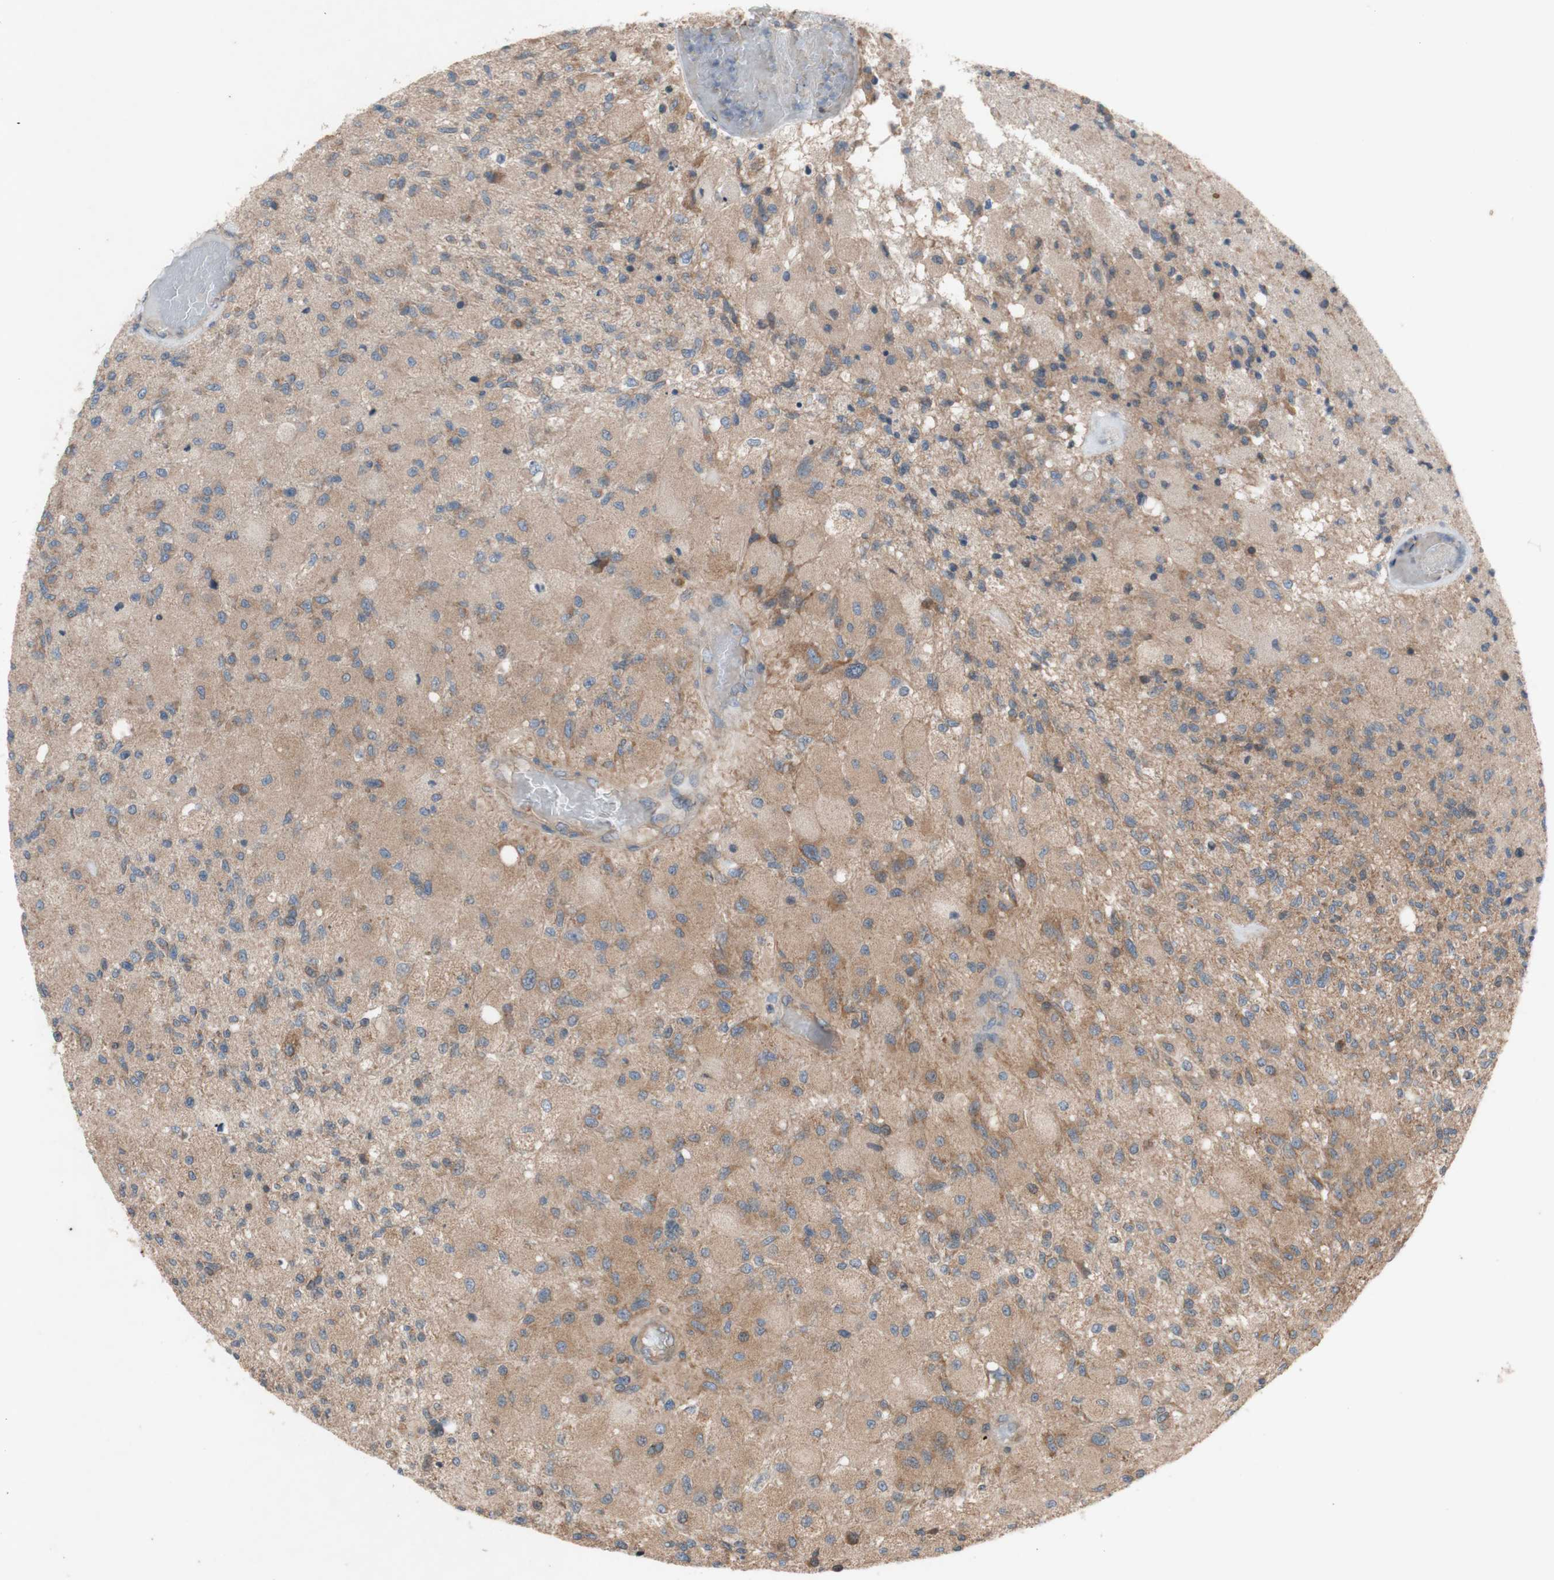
{"staining": {"intensity": "moderate", "quantity": ">75%", "location": "cytoplasmic/membranous"}, "tissue": "glioma", "cell_type": "Tumor cells", "image_type": "cancer", "snomed": [{"axis": "morphology", "description": "Normal tissue, NOS"}, {"axis": "morphology", "description": "Glioma, malignant, High grade"}, {"axis": "topography", "description": "Cerebral cortex"}], "caption": "Malignant glioma (high-grade) stained for a protein demonstrates moderate cytoplasmic/membranous positivity in tumor cells. The protein of interest is shown in brown color, while the nuclei are stained blue.", "gene": "TST", "patient": {"sex": "male", "age": 77}}